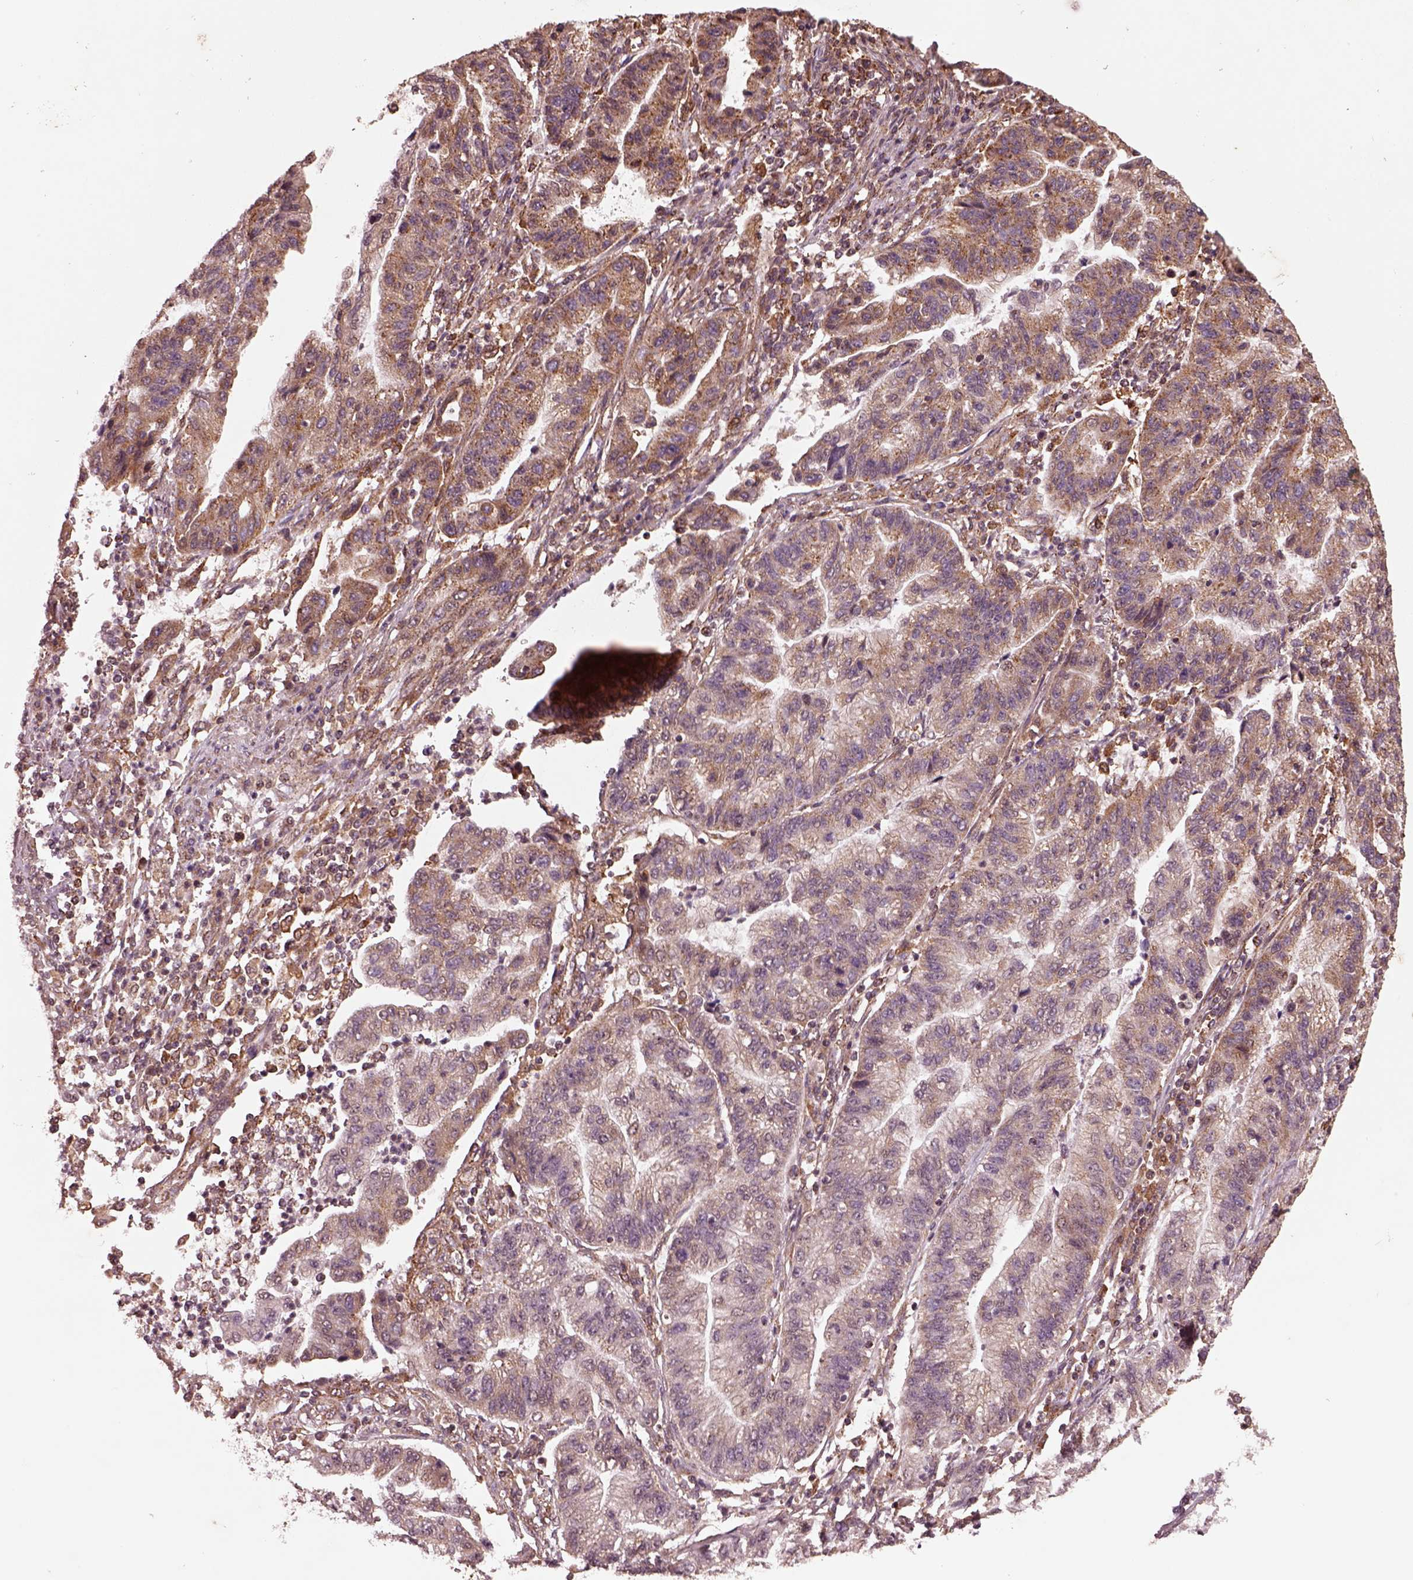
{"staining": {"intensity": "moderate", "quantity": "<25%", "location": "cytoplasmic/membranous"}, "tissue": "stomach cancer", "cell_type": "Tumor cells", "image_type": "cancer", "snomed": [{"axis": "morphology", "description": "Adenocarcinoma, NOS"}, {"axis": "topography", "description": "Stomach"}], "caption": "Brown immunohistochemical staining in human stomach cancer (adenocarcinoma) shows moderate cytoplasmic/membranous positivity in approximately <25% of tumor cells.", "gene": "WASHC2A", "patient": {"sex": "male", "age": 83}}